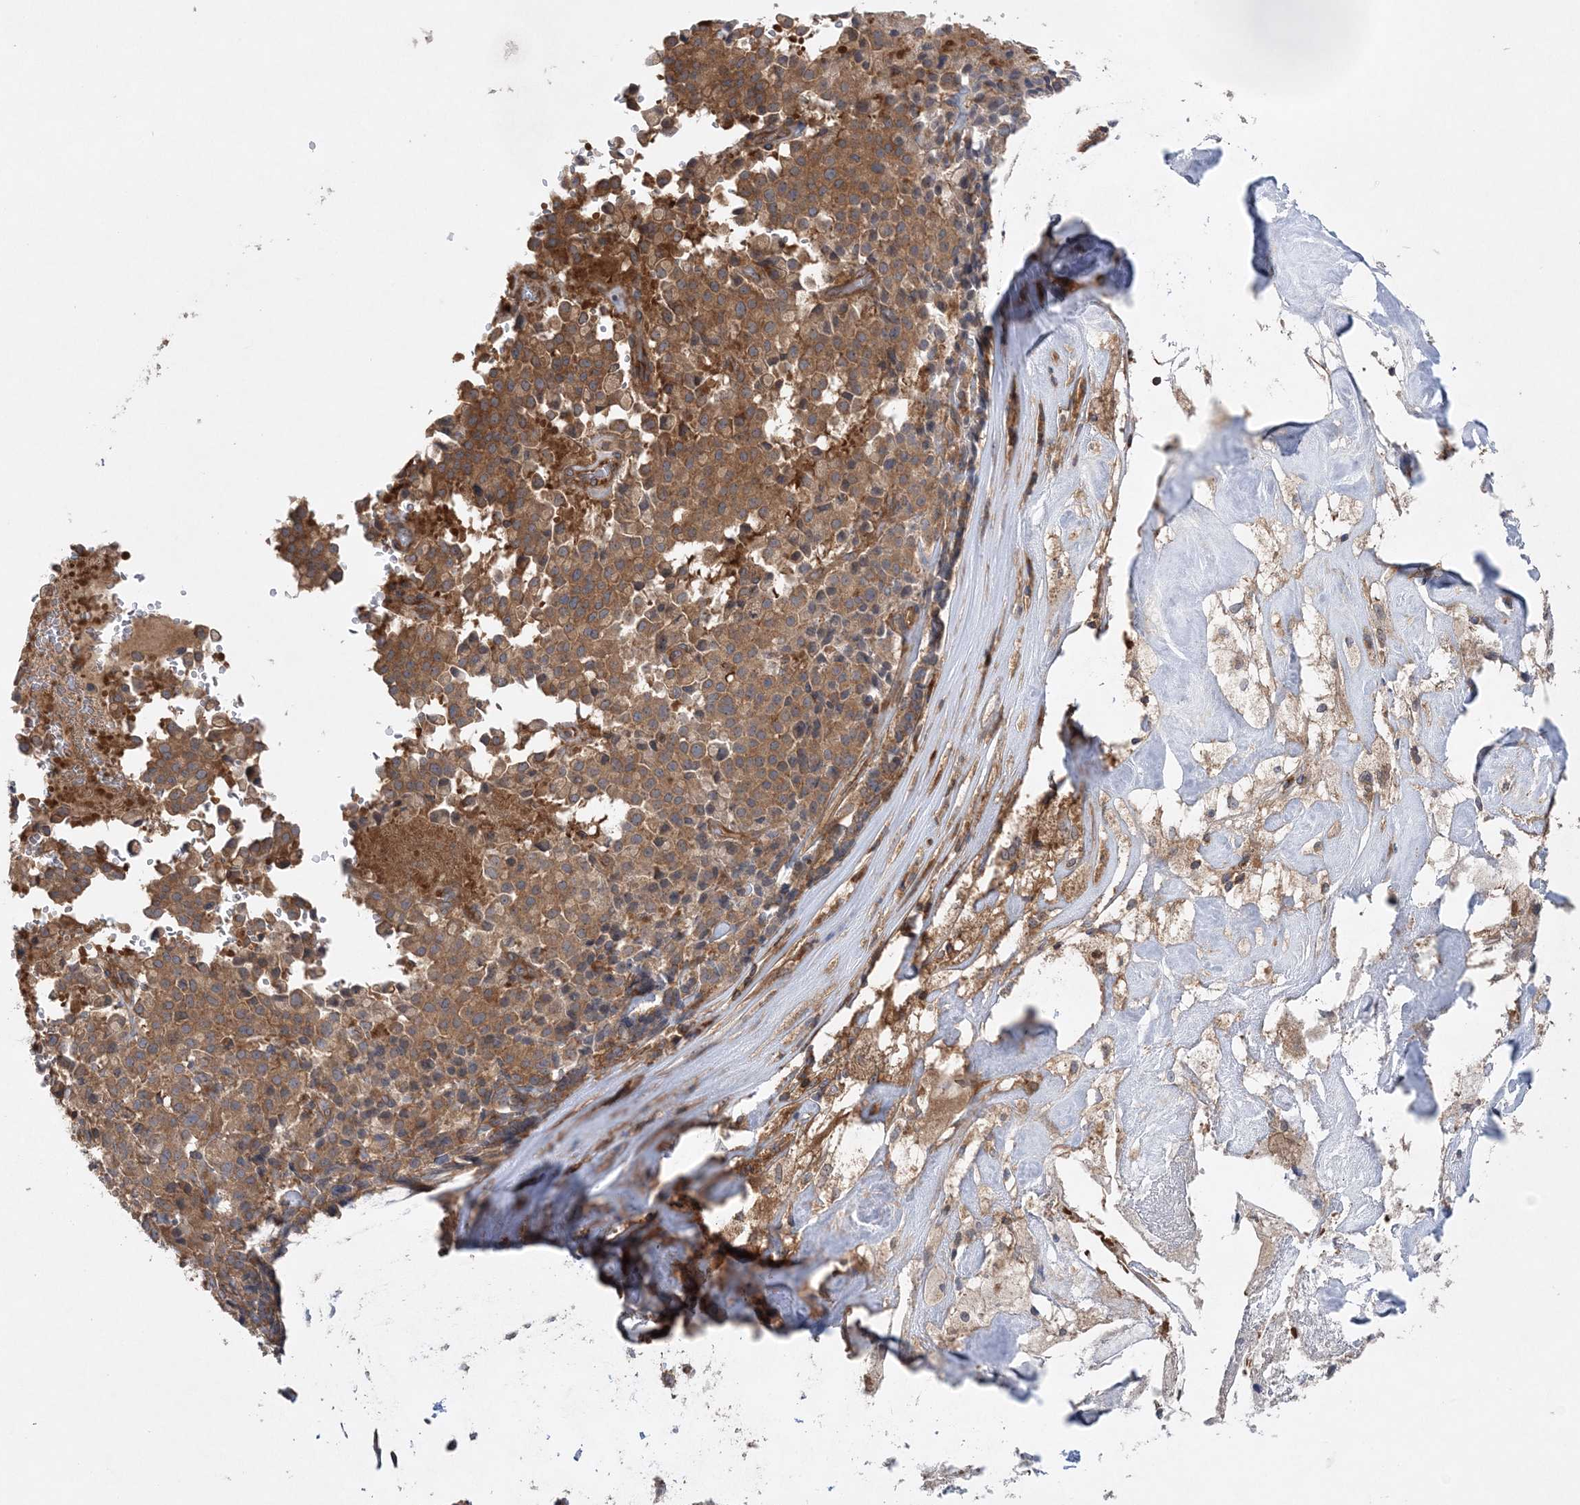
{"staining": {"intensity": "moderate", "quantity": ">75%", "location": "cytoplasmic/membranous"}, "tissue": "pancreatic cancer", "cell_type": "Tumor cells", "image_type": "cancer", "snomed": [{"axis": "morphology", "description": "Adenocarcinoma, NOS"}, {"axis": "topography", "description": "Pancreas"}], "caption": "An image of human pancreatic adenocarcinoma stained for a protein displays moderate cytoplasmic/membranous brown staining in tumor cells.", "gene": "ACAP2", "patient": {"sex": "male", "age": 65}}